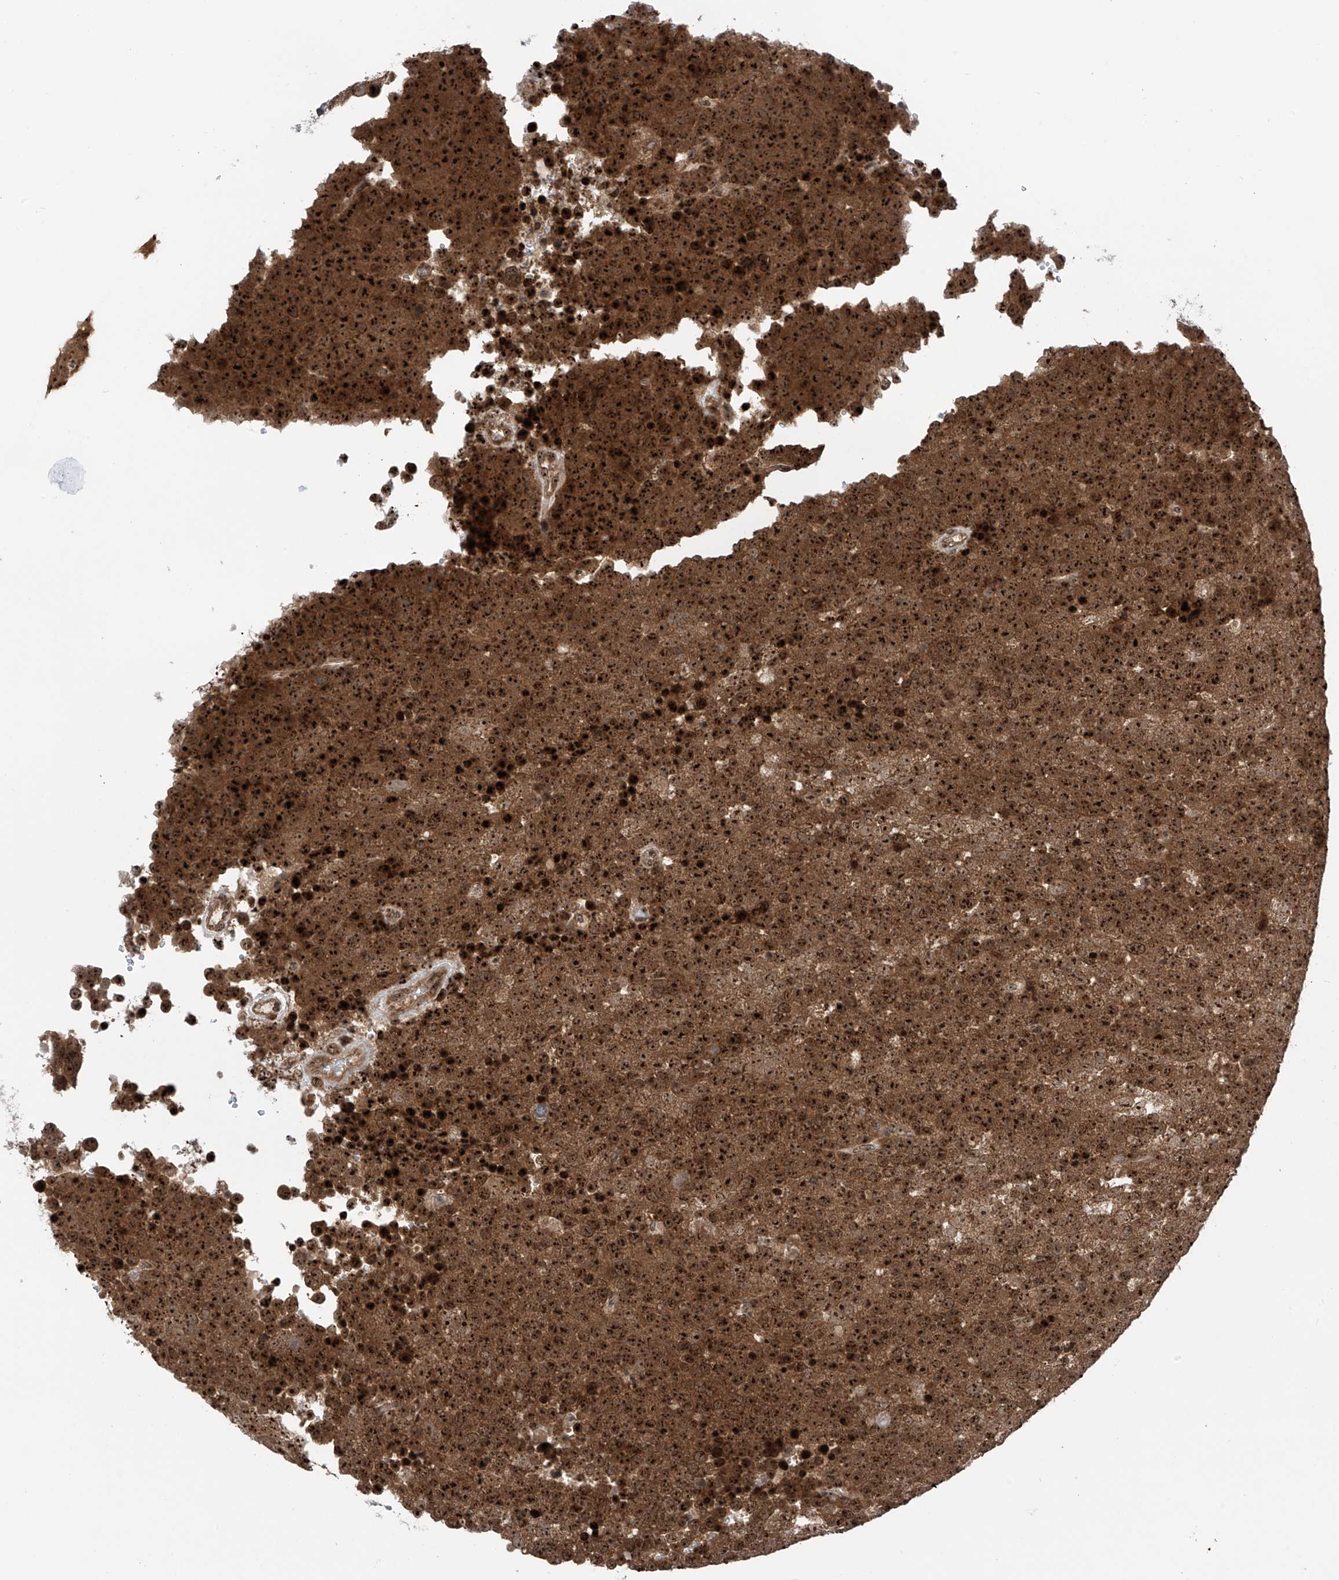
{"staining": {"intensity": "strong", "quantity": ">75%", "location": "cytoplasmic/membranous,nuclear"}, "tissue": "testis cancer", "cell_type": "Tumor cells", "image_type": "cancer", "snomed": [{"axis": "morphology", "description": "Seminoma, NOS"}, {"axis": "topography", "description": "Testis"}], "caption": "Approximately >75% of tumor cells in testis seminoma exhibit strong cytoplasmic/membranous and nuclear protein positivity as visualized by brown immunohistochemical staining.", "gene": "C1orf131", "patient": {"sex": "male", "age": 71}}